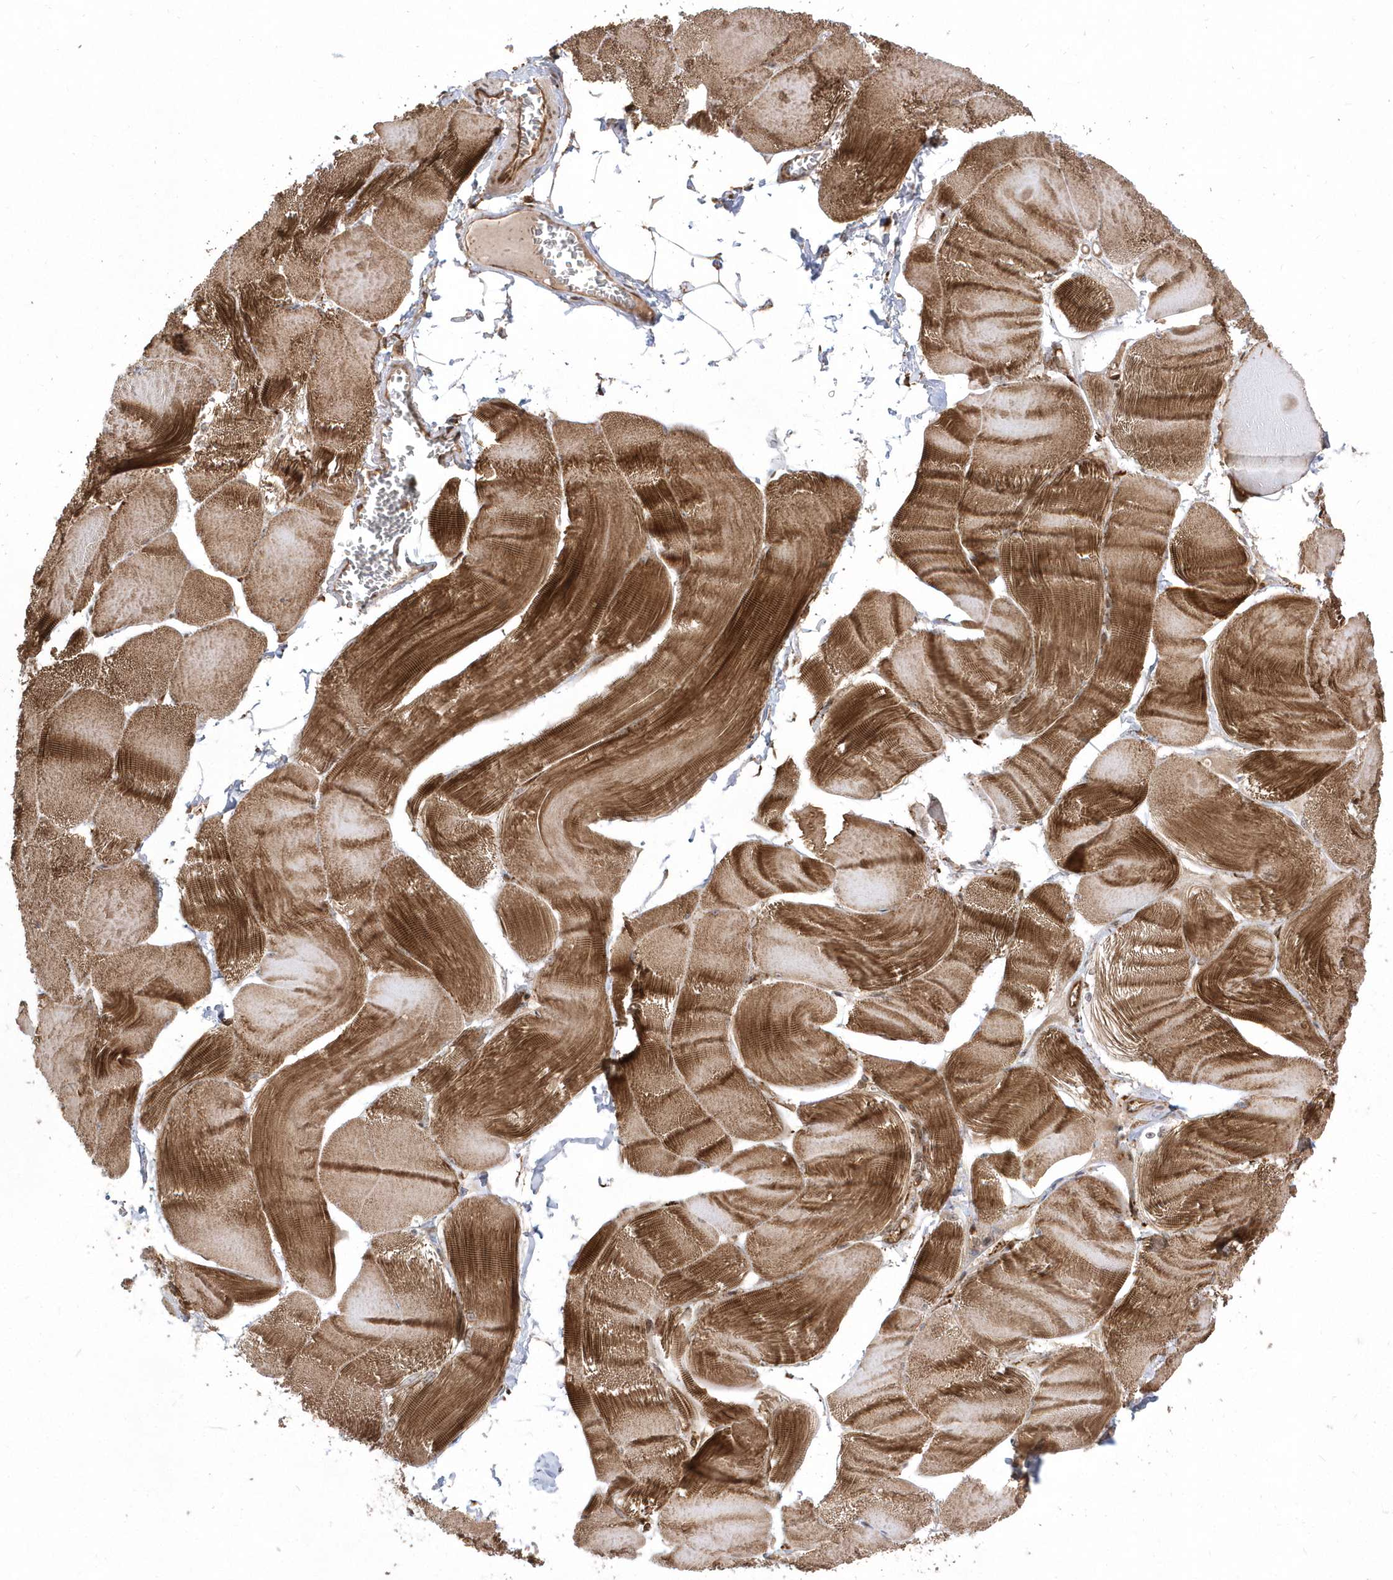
{"staining": {"intensity": "strong", "quantity": "25%-75%", "location": "cytoplasmic/membranous,nuclear"}, "tissue": "skeletal muscle", "cell_type": "Myocytes", "image_type": "normal", "snomed": [{"axis": "morphology", "description": "Normal tissue, NOS"}, {"axis": "morphology", "description": "Basal cell carcinoma"}, {"axis": "topography", "description": "Skeletal muscle"}], "caption": "Strong cytoplasmic/membranous,nuclear positivity for a protein is present in about 25%-75% of myocytes of benign skeletal muscle using IHC.", "gene": "EPC2", "patient": {"sex": "female", "age": 64}}